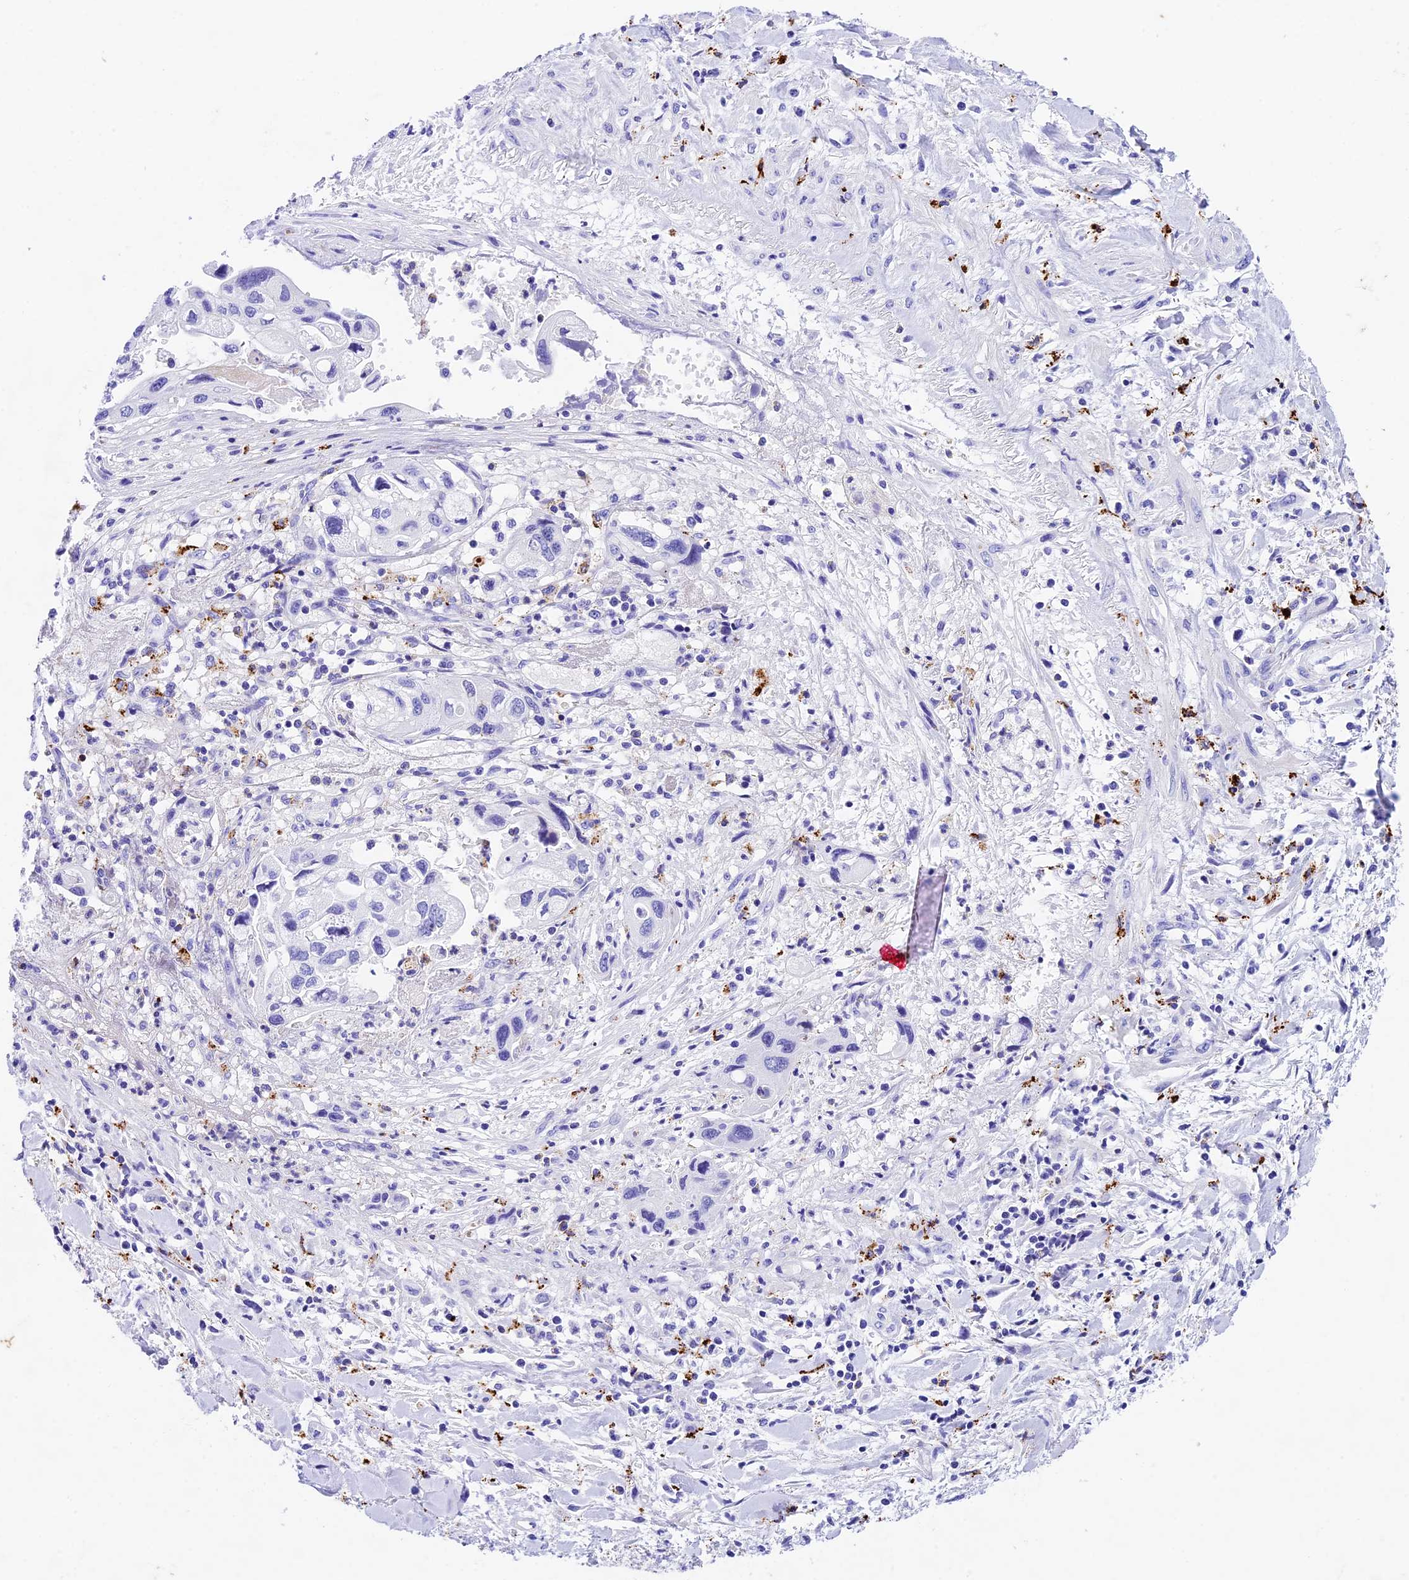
{"staining": {"intensity": "negative", "quantity": "none", "location": "none"}, "tissue": "pancreatic cancer", "cell_type": "Tumor cells", "image_type": "cancer", "snomed": [{"axis": "morphology", "description": "Adenocarcinoma, NOS"}, {"axis": "topography", "description": "Pancreas"}], "caption": "Pancreatic adenocarcinoma was stained to show a protein in brown. There is no significant positivity in tumor cells.", "gene": "PSG11", "patient": {"sex": "female", "age": 50}}